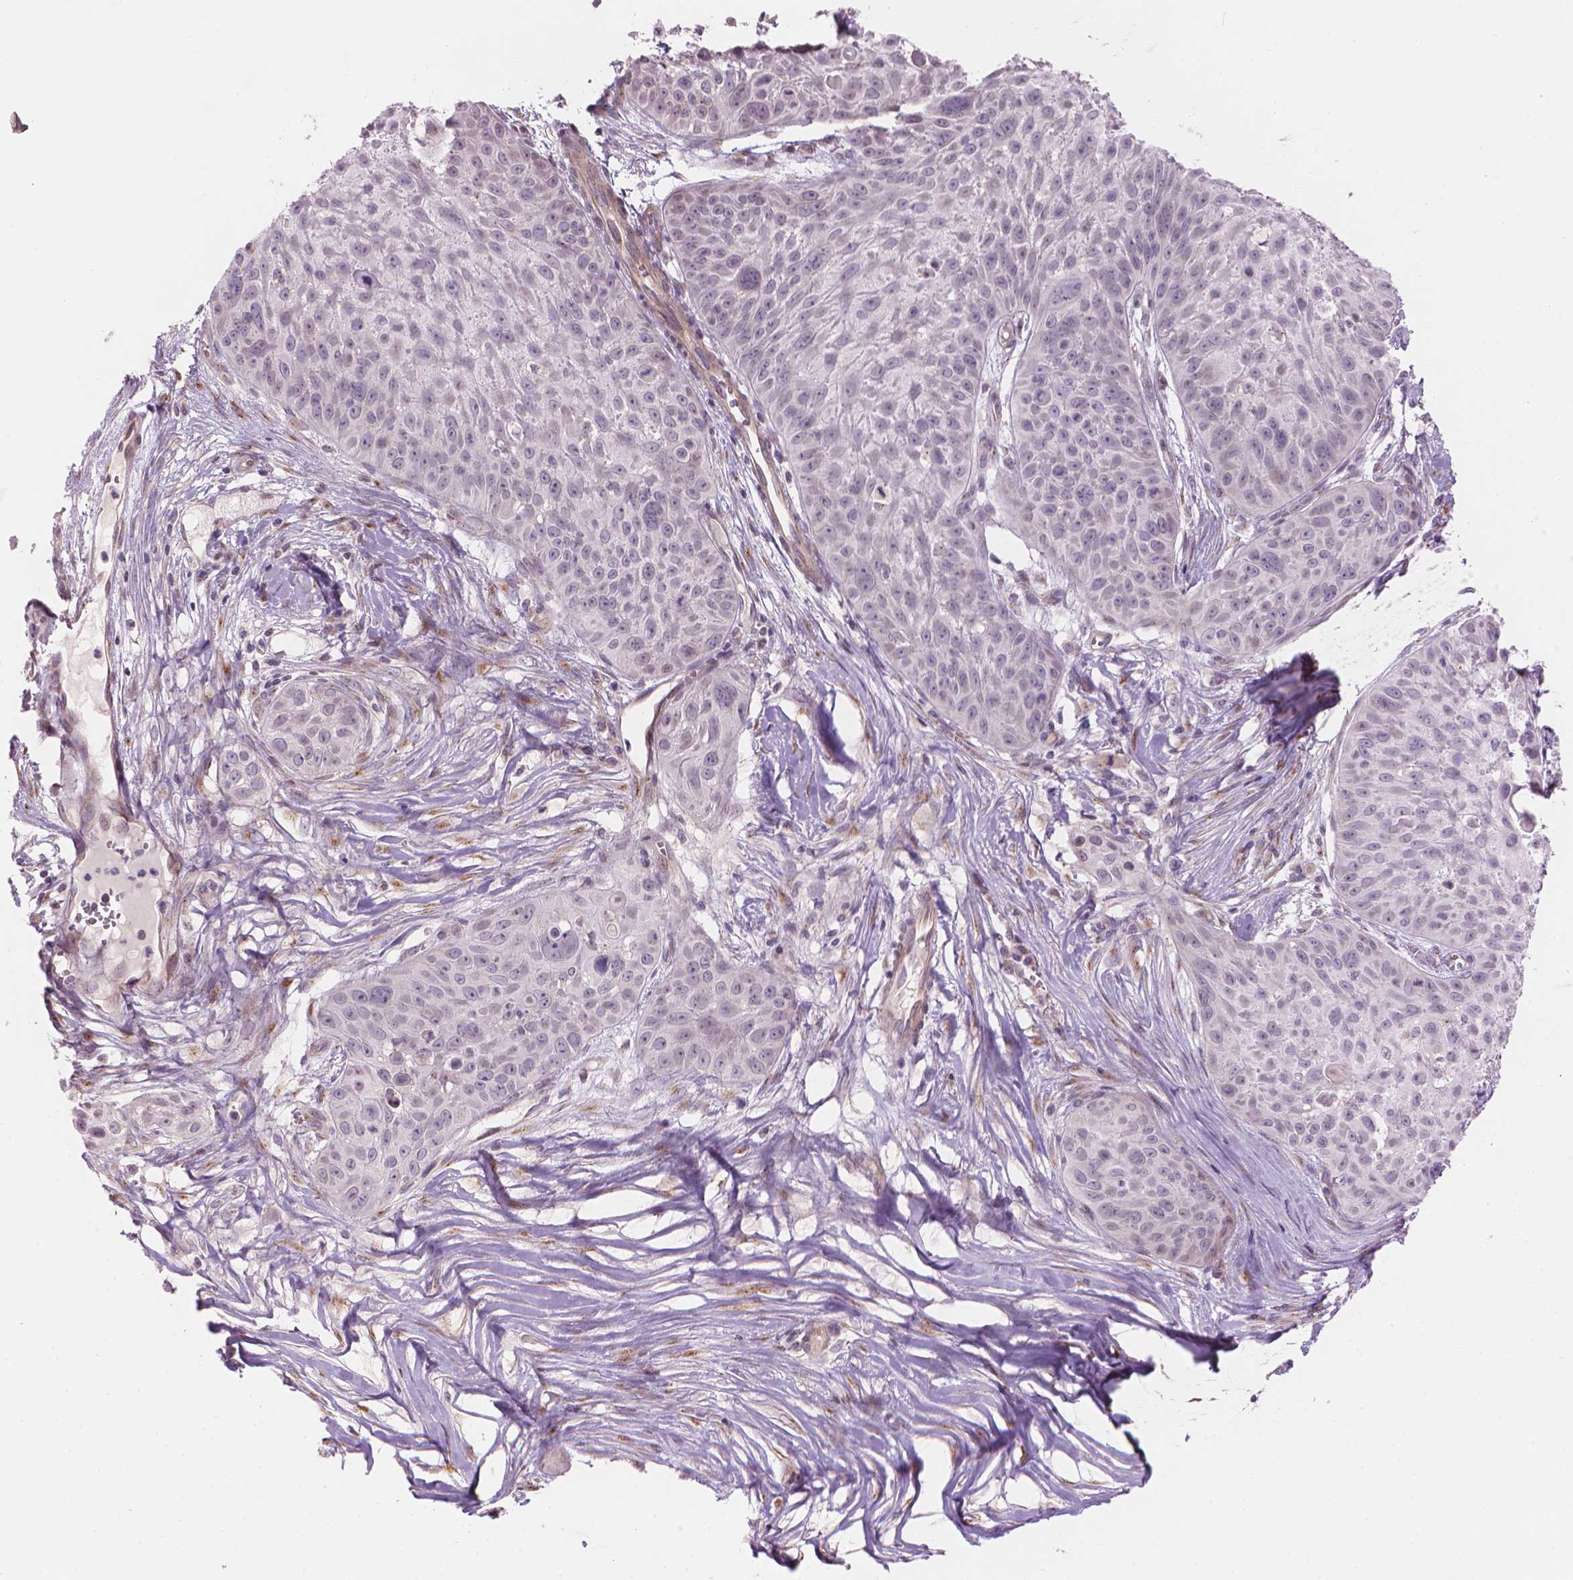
{"staining": {"intensity": "negative", "quantity": "none", "location": "none"}, "tissue": "skin cancer", "cell_type": "Tumor cells", "image_type": "cancer", "snomed": [{"axis": "morphology", "description": "Squamous cell carcinoma, NOS"}, {"axis": "topography", "description": "Skin"}, {"axis": "topography", "description": "Anal"}], "caption": "This is an immunohistochemistry (IHC) histopathology image of skin cancer (squamous cell carcinoma). There is no expression in tumor cells.", "gene": "IFFO1", "patient": {"sex": "female", "age": 75}}